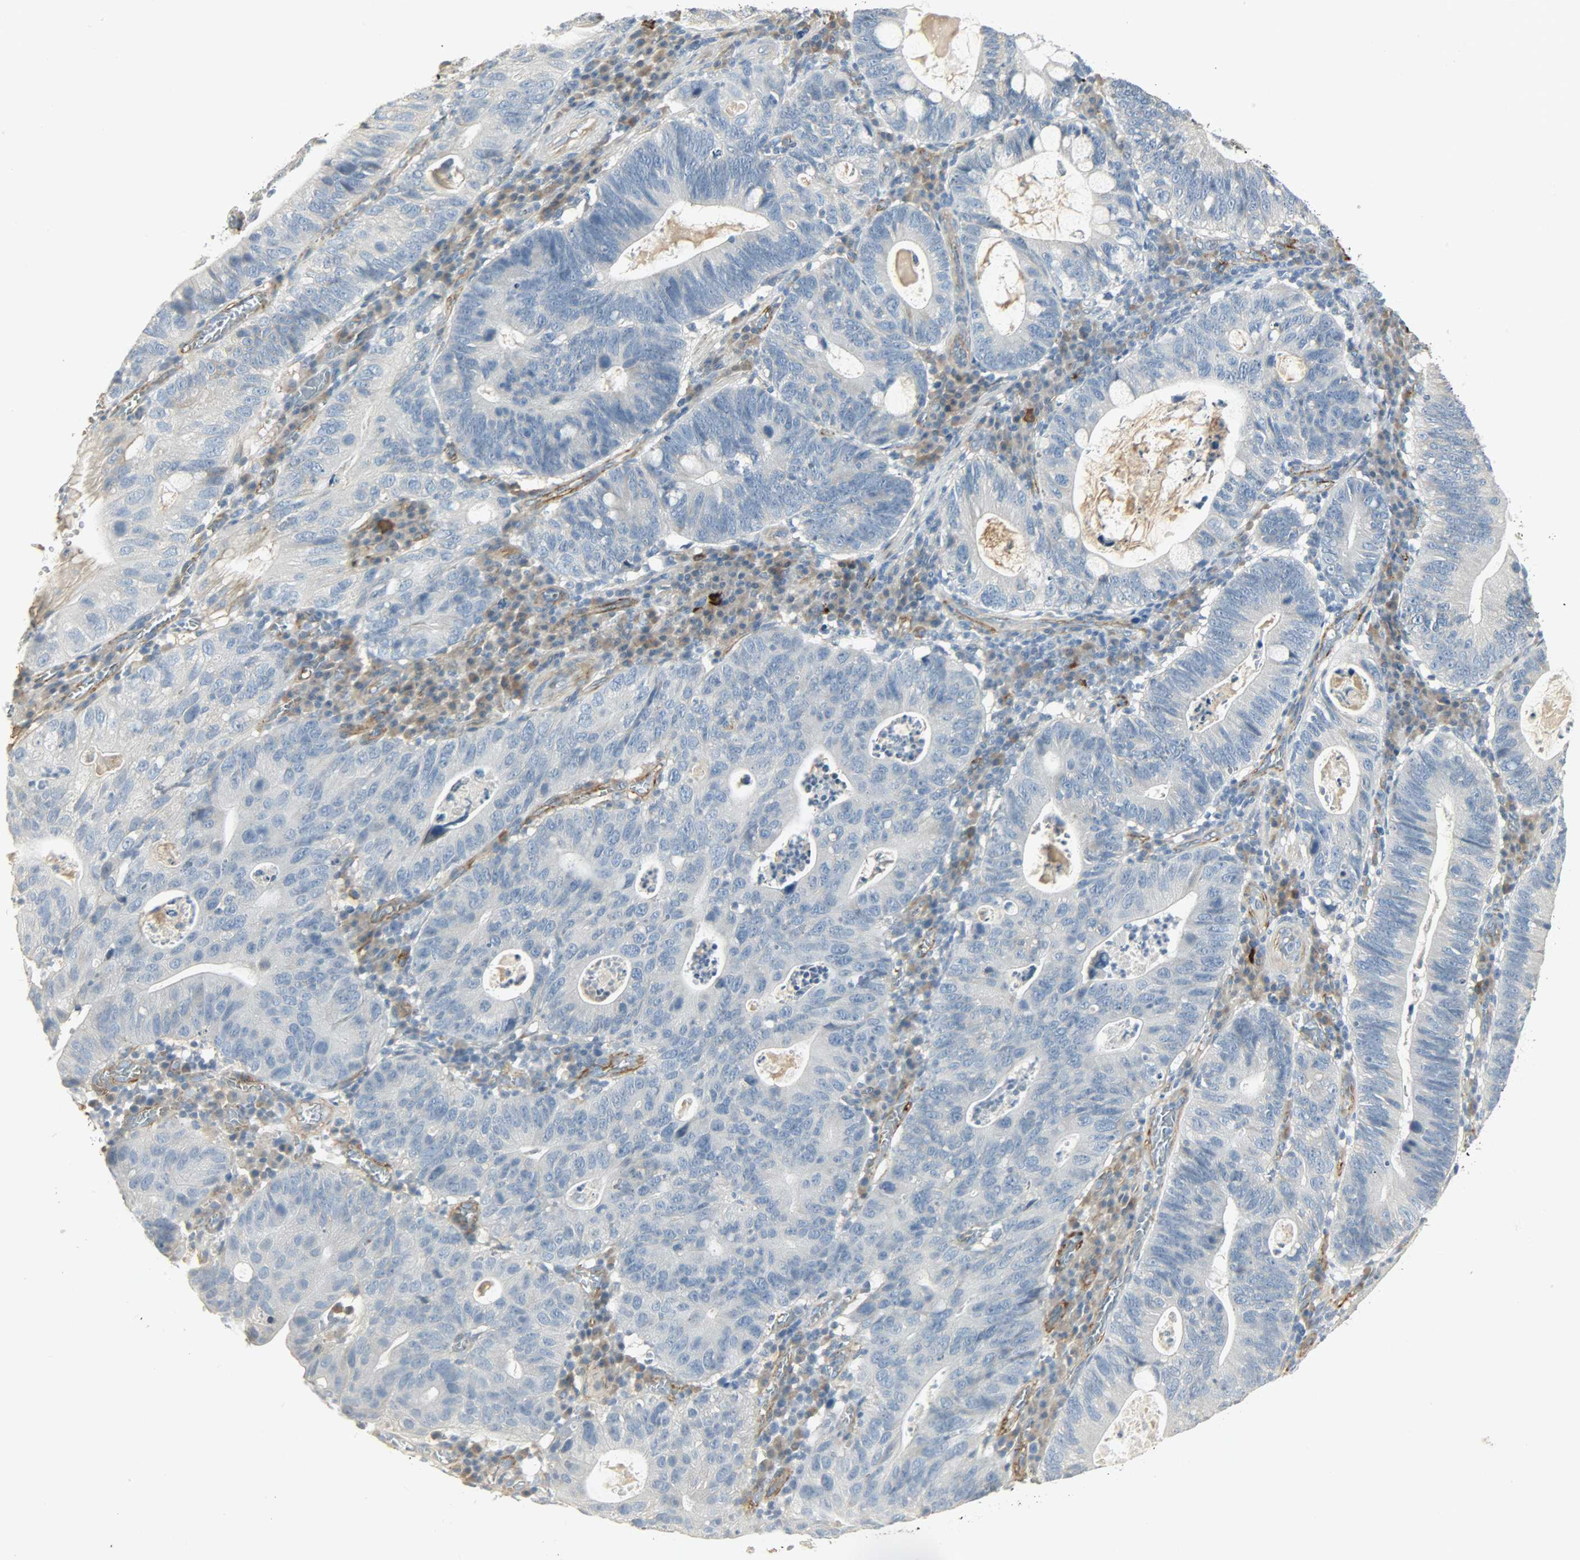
{"staining": {"intensity": "negative", "quantity": "none", "location": "none"}, "tissue": "stomach cancer", "cell_type": "Tumor cells", "image_type": "cancer", "snomed": [{"axis": "morphology", "description": "Adenocarcinoma, NOS"}, {"axis": "topography", "description": "Stomach"}], "caption": "Immunohistochemistry of human stomach adenocarcinoma exhibits no positivity in tumor cells.", "gene": "ENPEP", "patient": {"sex": "male", "age": 59}}